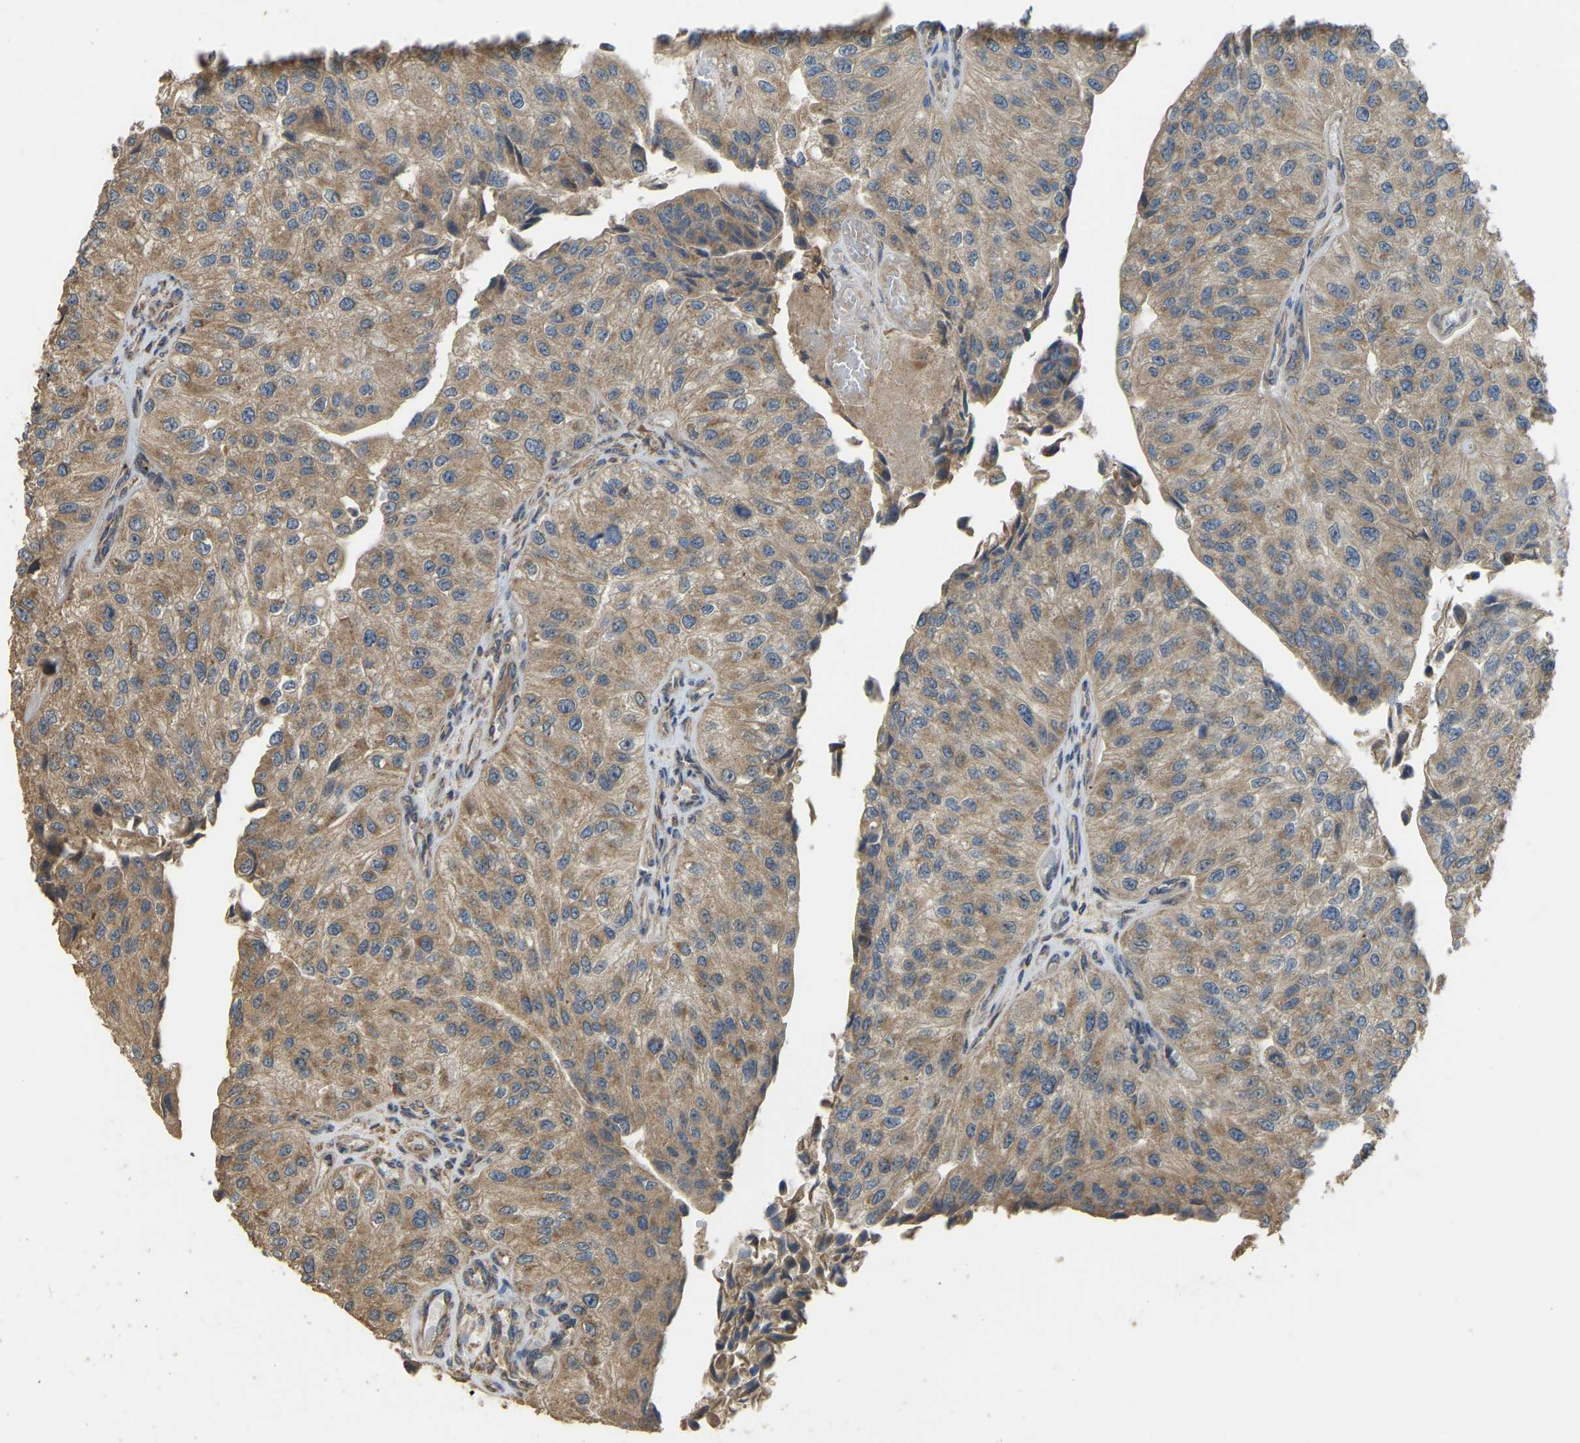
{"staining": {"intensity": "moderate", "quantity": ">75%", "location": "cytoplasmic/membranous"}, "tissue": "urothelial cancer", "cell_type": "Tumor cells", "image_type": "cancer", "snomed": [{"axis": "morphology", "description": "Urothelial carcinoma, High grade"}, {"axis": "topography", "description": "Kidney"}, {"axis": "topography", "description": "Urinary bladder"}], "caption": "Urothelial cancer tissue demonstrates moderate cytoplasmic/membranous positivity in about >75% of tumor cells, visualized by immunohistochemistry.", "gene": "GNG2", "patient": {"sex": "male", "age": 77}}